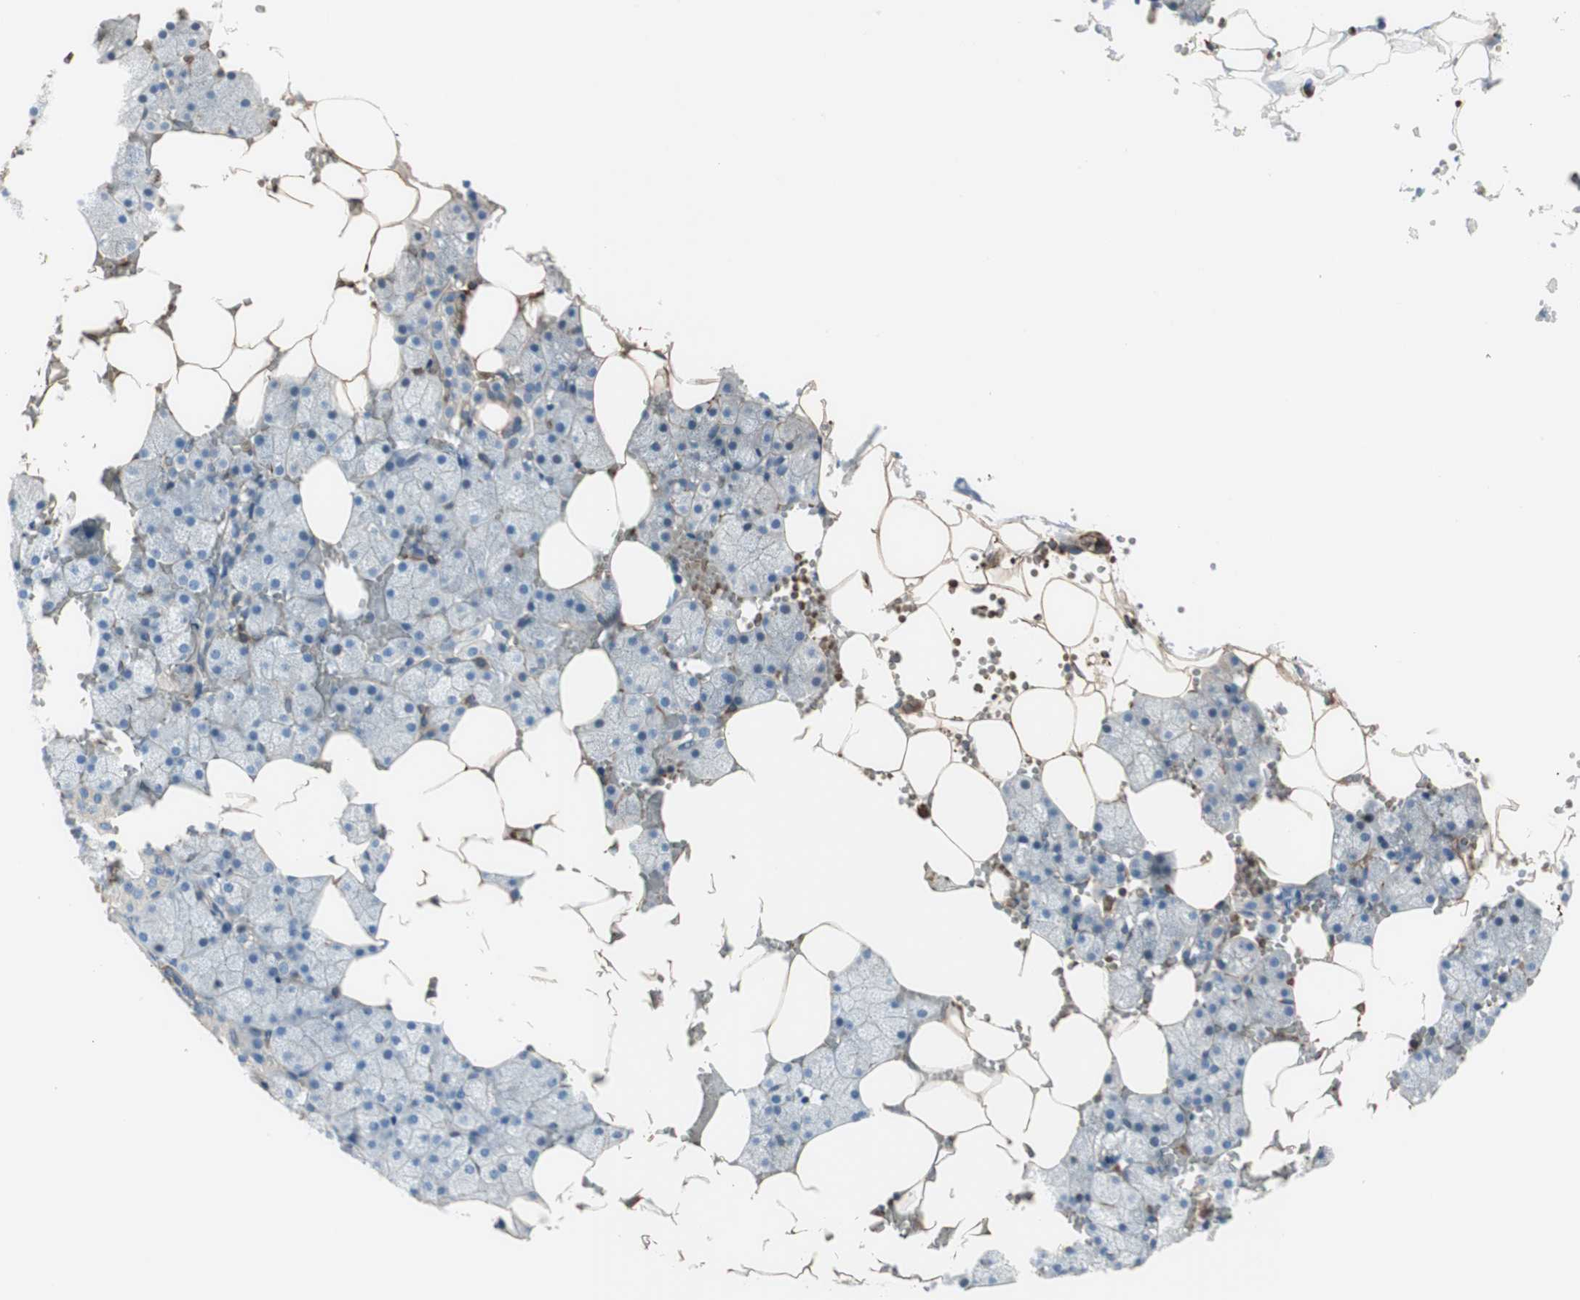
{"staining": {"intensity": "weak", "quantity": "<25%", "location": "cytoplasmic/membranous"}, "tissue": "salivary gland", "cell_type": "Glandular cells", "image_type": "normal", "snomed": [{"axis": "morphology", "description": "Normal tissue, NOS"}, {"axis": "topography", "description": "Salivary gland"}], "caption": "Immunohistochemistry (IHC) photomicrograph of benign human salivary gland stained for a protein (brown), which exhibits no expression in glandular cells. (Brightfield microscopy of DAB (3,3'-diaminobenzidine) immunohistochemistry (IHC) at high magnification).", "gene": "SRCIN1", "patient": {"sex": "male", "age": 62}}